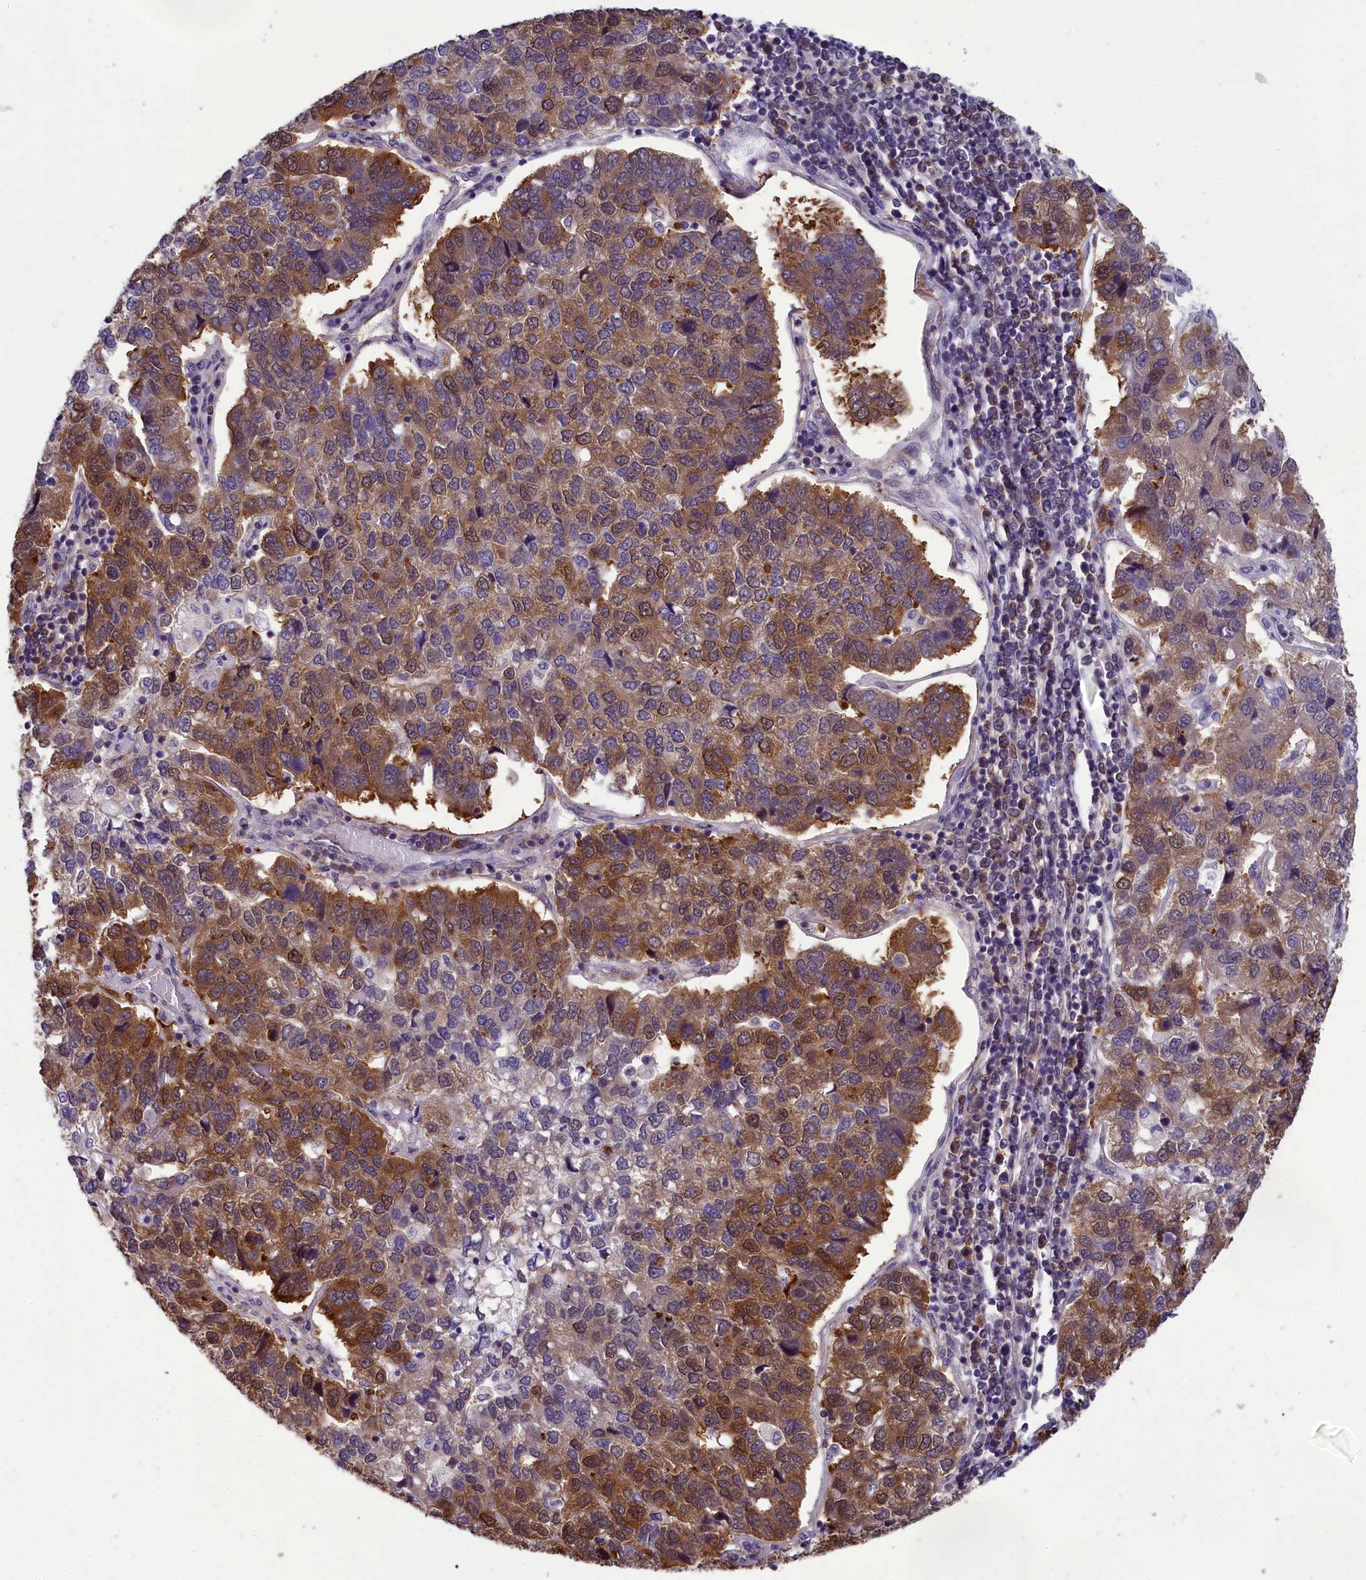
{"staining": {"intensity": "strong", "quantity": ">75%", "location": "cytoplasmic/membranous,nuclear"}, "tissue": "pancreatic cancer", "cell_type": "Tumor cells", "image_type": "cancer", "snomed": [{"axis": "morphology", "description": "Adenocarcinoma, NOS"}, {"axis": "topography", "description": "Pancreas"}], "caption": "Immunohistochemical staining of pancreatic cancer displays high levels of strong cytoplasmic/membranous and nuclear positivity in approximately >75% of tumor cells.", "gene": "ABCC8", "patient": {"sex": "female", "age": 61}}